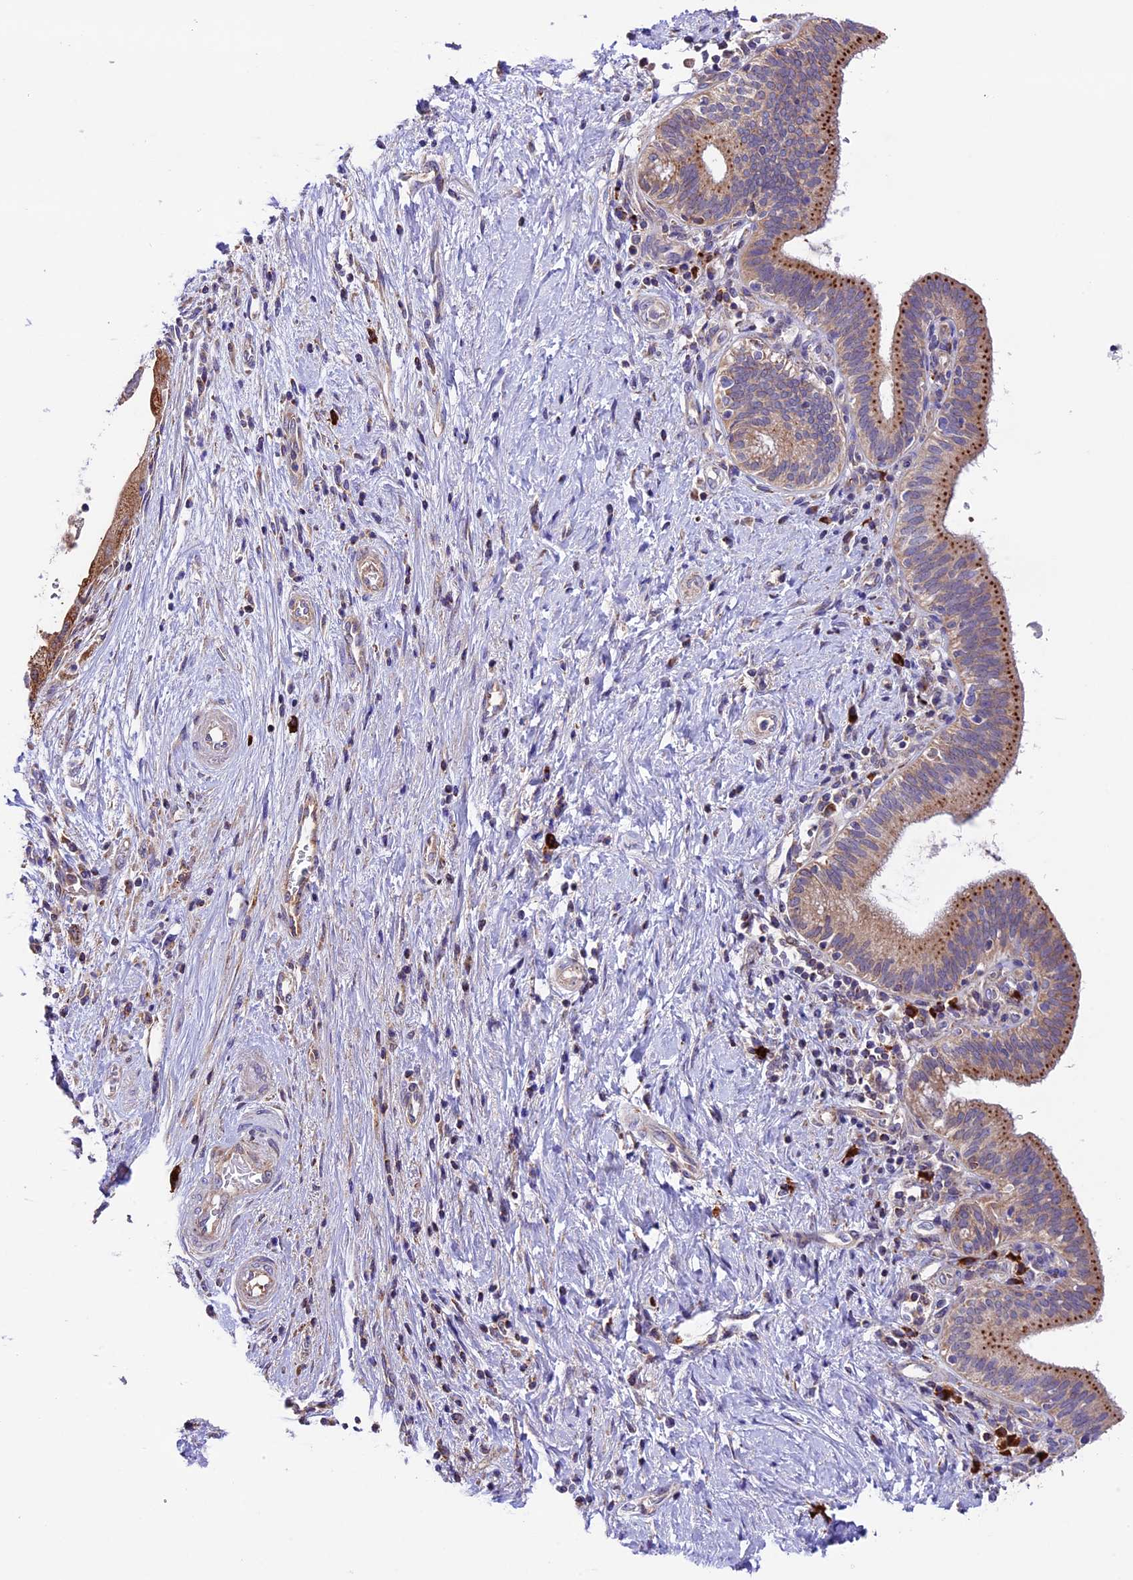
{"staining": {"intensity": "moderate", "quantity": ">75%", "location": "cytoplasmic/membranous"}, "tissue": "pancreatic cancer", "cell_type": "Tumor cells", "image_type": "cancer", "snomed": [{"axis": "morphology", "description": "Adenocarcinoma, NOS"}, {"axis": "topography", "description": "Pancreas"}], "caption": "Brown immunohistochemical staining in pancreatic cancer shows moderate cytoplasmic/membranous staining in approximately >75% of tumor cells.", "gene": "METTL22", "patient": {"sex": "female", "age": 73}}